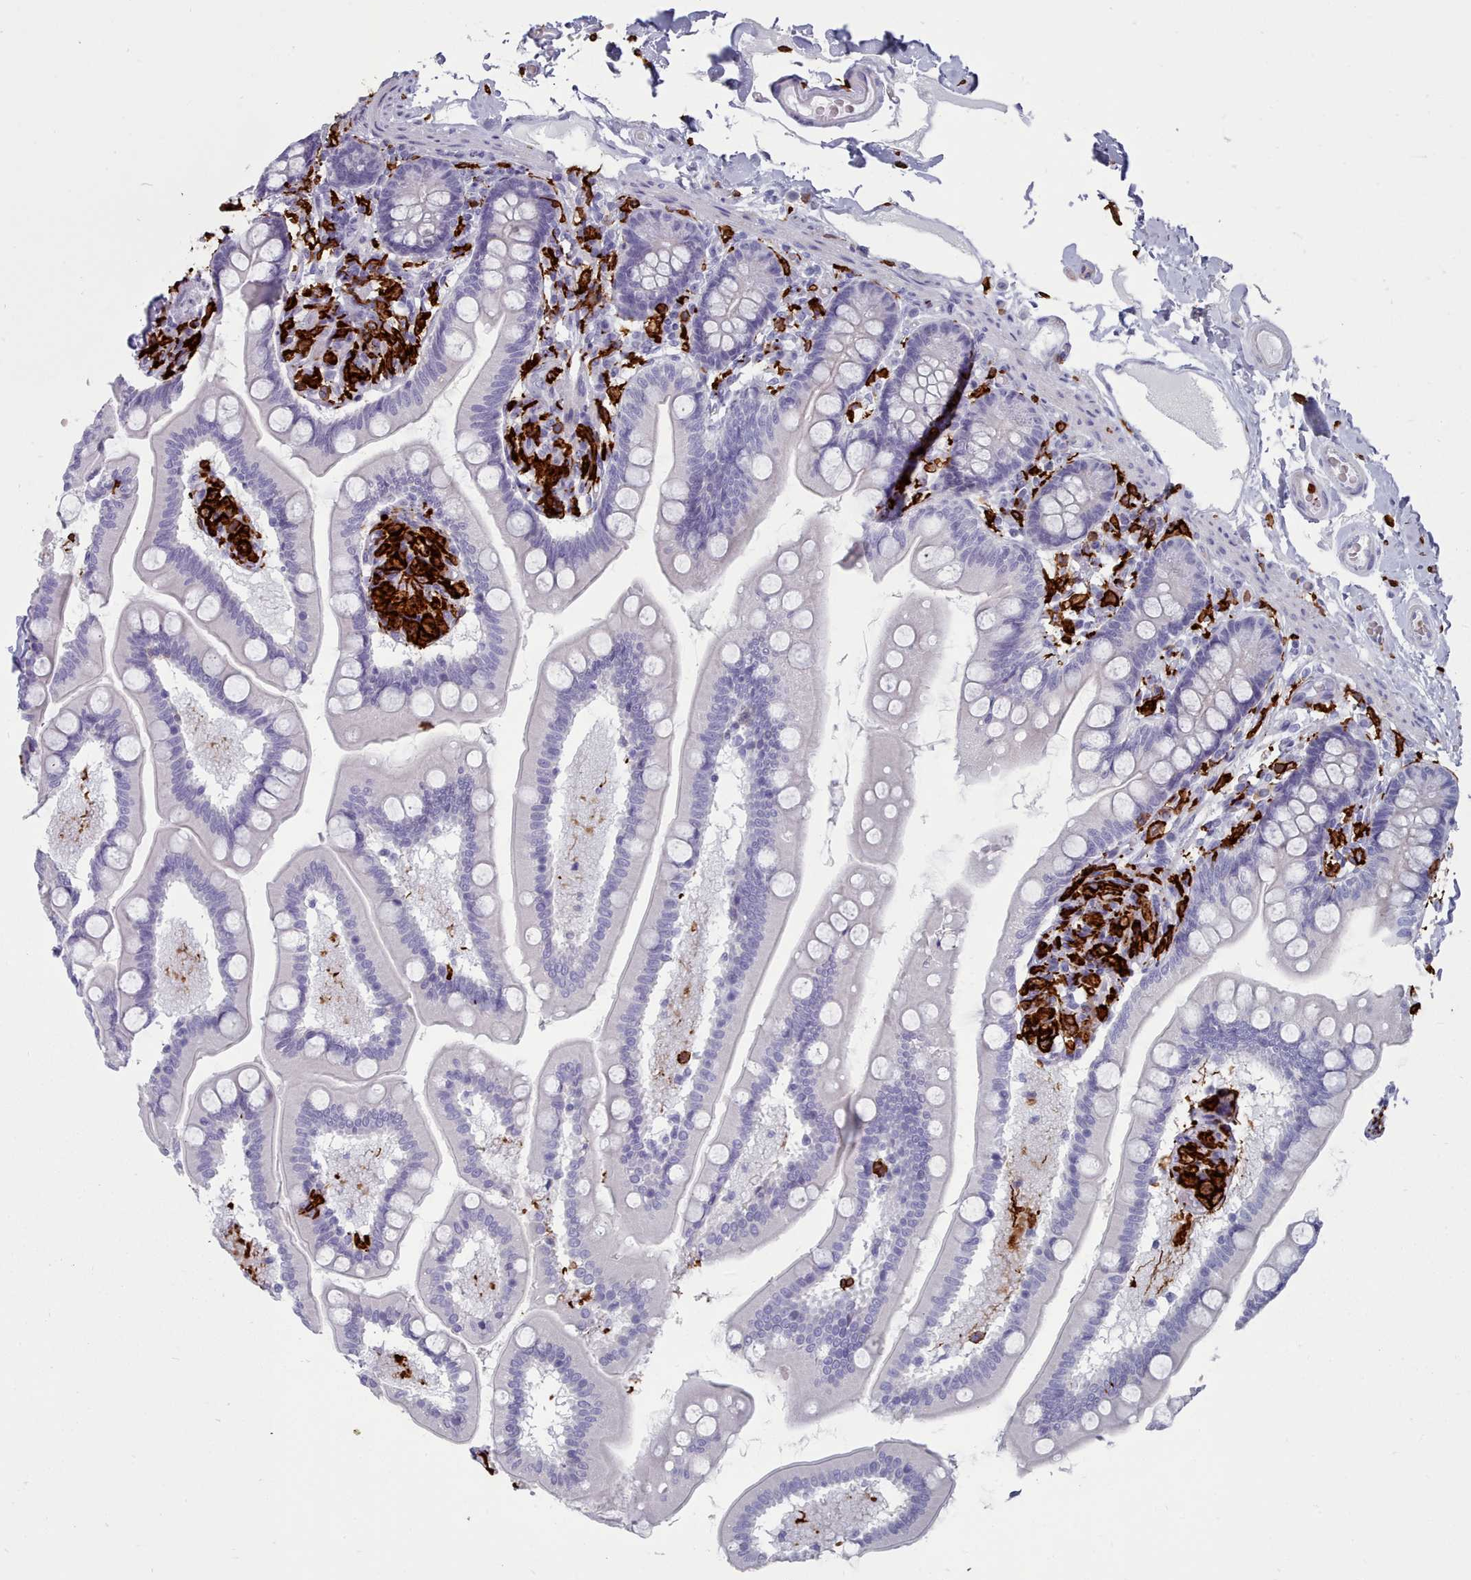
{"staining": {"intensity": "negative", "quantity": "none", "location": "none"}, "tissue": "small intestine", "cell_type": "Glandular cells", "image_type": "normal", "snomed": [{"axis": "morphology", "description": "Normal tissue, NOS"}, {"axis": "topography", "description": "Small intestine"}], "caption": "IHC image of benign small intestine stained for a protein (brown), which exhibits no positivity in glandular cells.", "gene": "AIF1", "patient": {"sex": "female", "age": 64}}